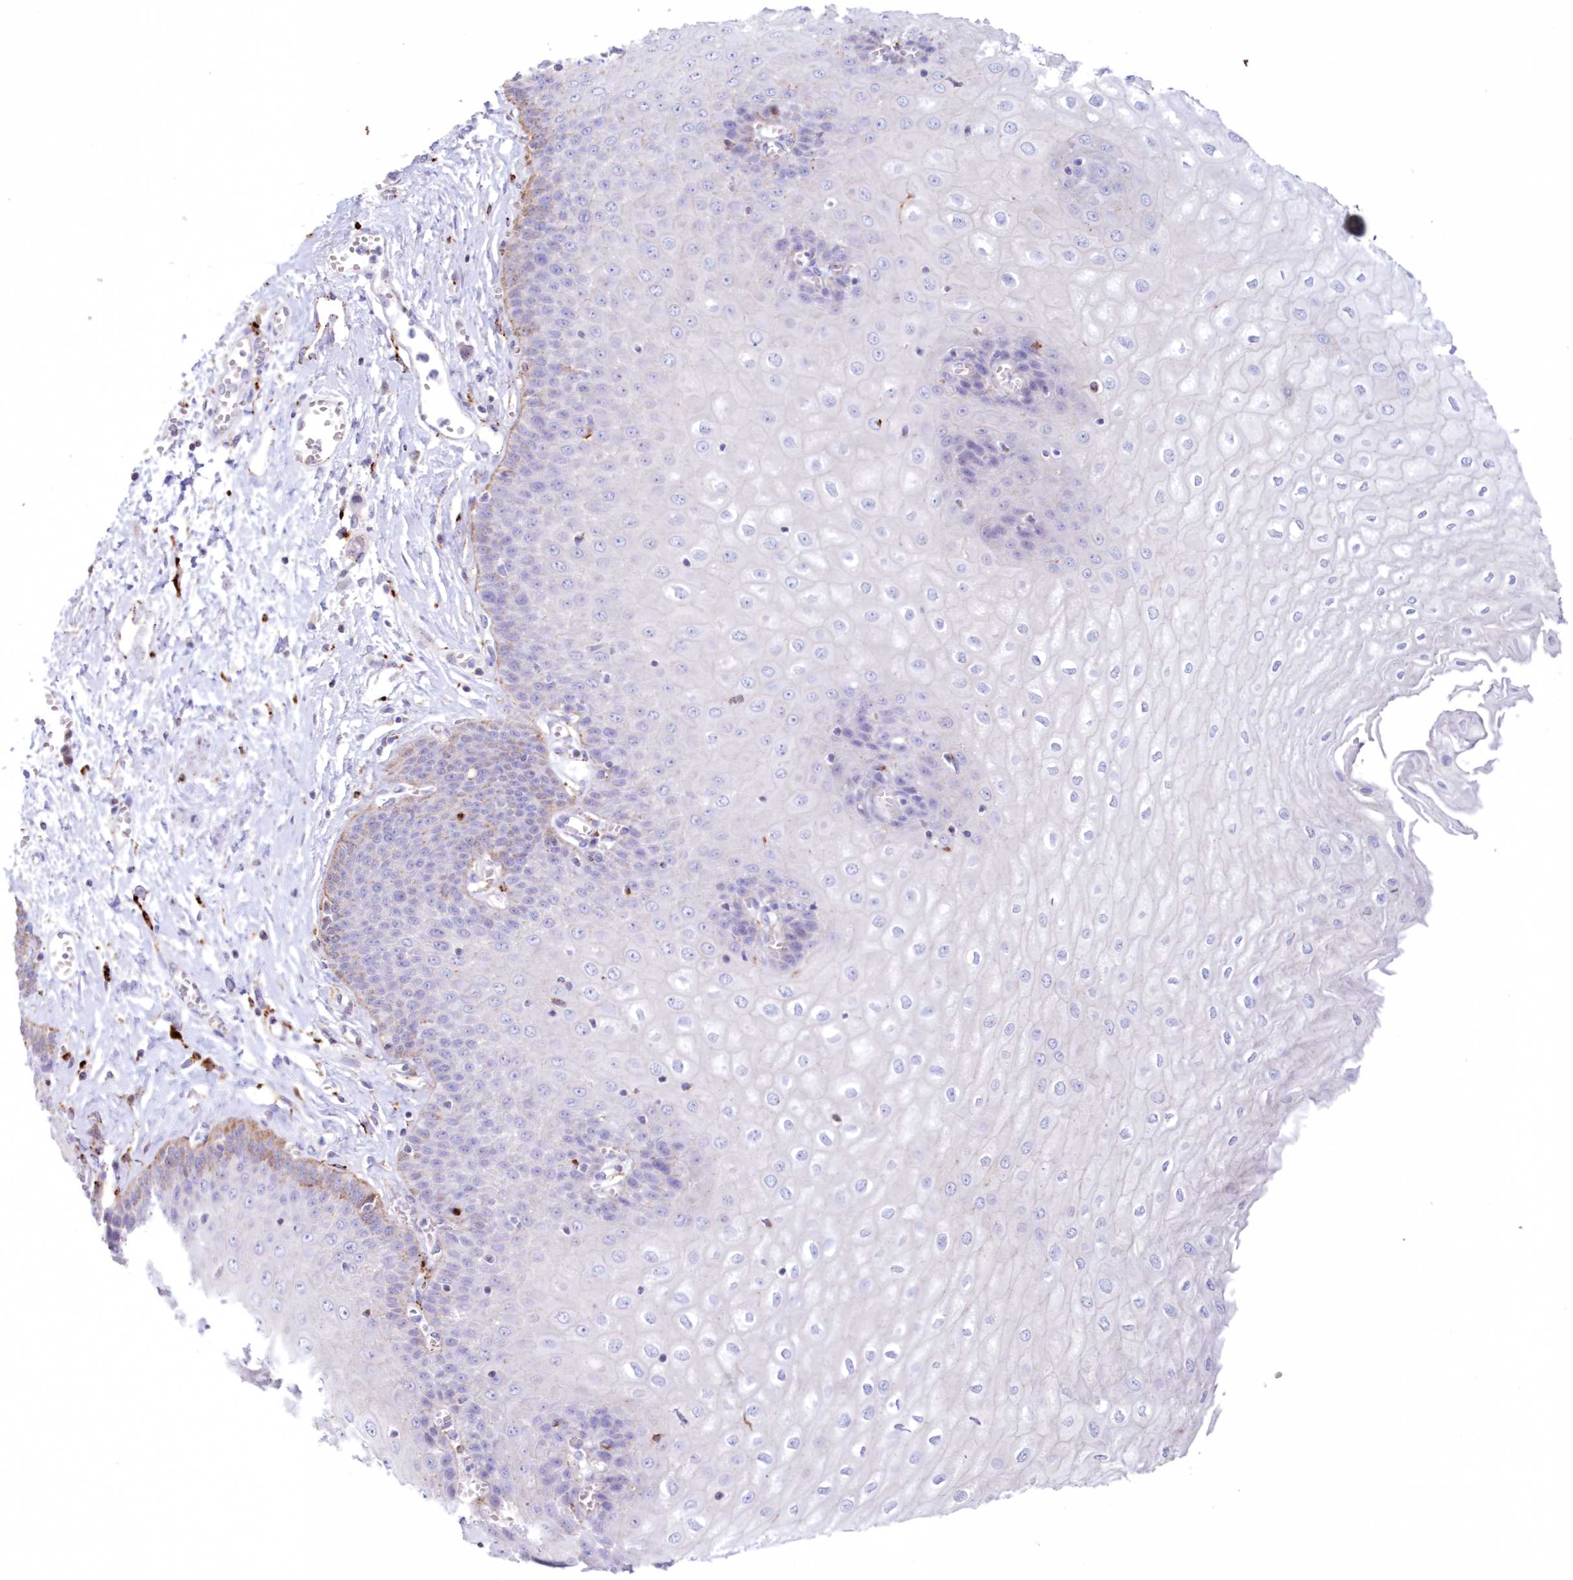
{"staining": {"intensity": "moderate", "quantity": "<25%", "location": "cytoplasmic/membranous"}, "tissue": "esophagus", "cell_type": "Squamous epithelial cells", "image_type": "normal", "snomed": [{"axis": "morphology", "description": "Normal tissue, NOS"}, {"axis": "topography", "description": "Esophagus"}], "caption": "This micrograph displays normal esophagus stained with immunohistochemistry to label a protein in brown. The cytoplasmic/membranous of squamous epithelial cells show moderate positivity for the protein. Nuclei are counter-stained blue.", "gene": "TPP1", "patient": {"sex": "male", "age": 60}}